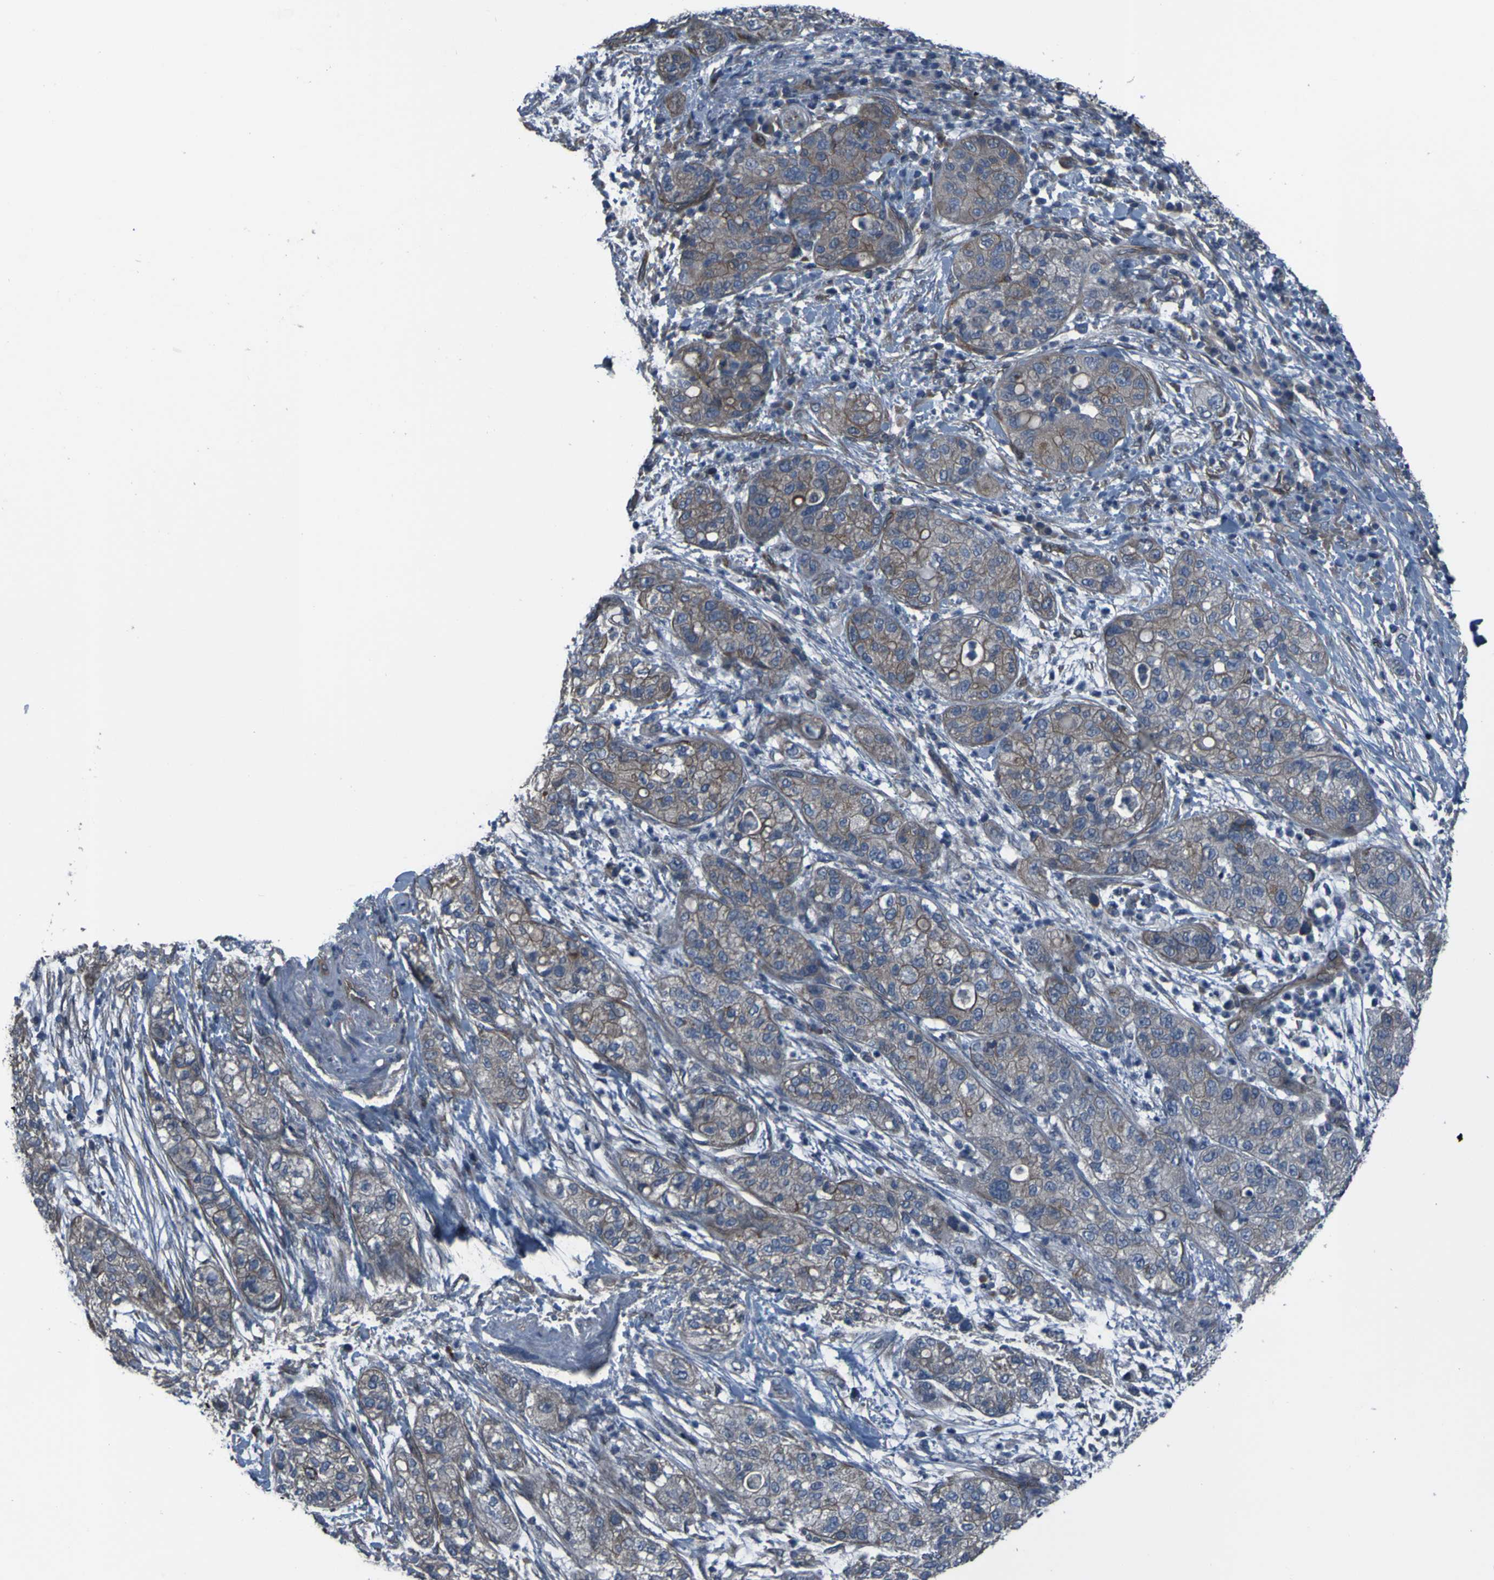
{"staining": {"intensity": "weak", "quantity": ">75%", "location": "cytoplasmic/membranous"}, "tissue": "pancreatic cancer", "cell_type": "Tumor cells", "image_type": "cancer", "snomed": [{"axis": "morphology", "description": "Adenocarcinoma, NOS"}, {"axis": "topography", "description": "Pancreas"}], "caption": "Adenocarcinoma (pancreatic) was stained to show a protein in brown. There is low levels of weak cytoplasmic/membranous staining in about >75% of tumor cells. Using DAB (brown) and hematoxylin (blue) stains, captured at high magnification using brightfield microscopy.", "gene": "GRAMD1A", "patient": {"sex": "female", "age": 78}}